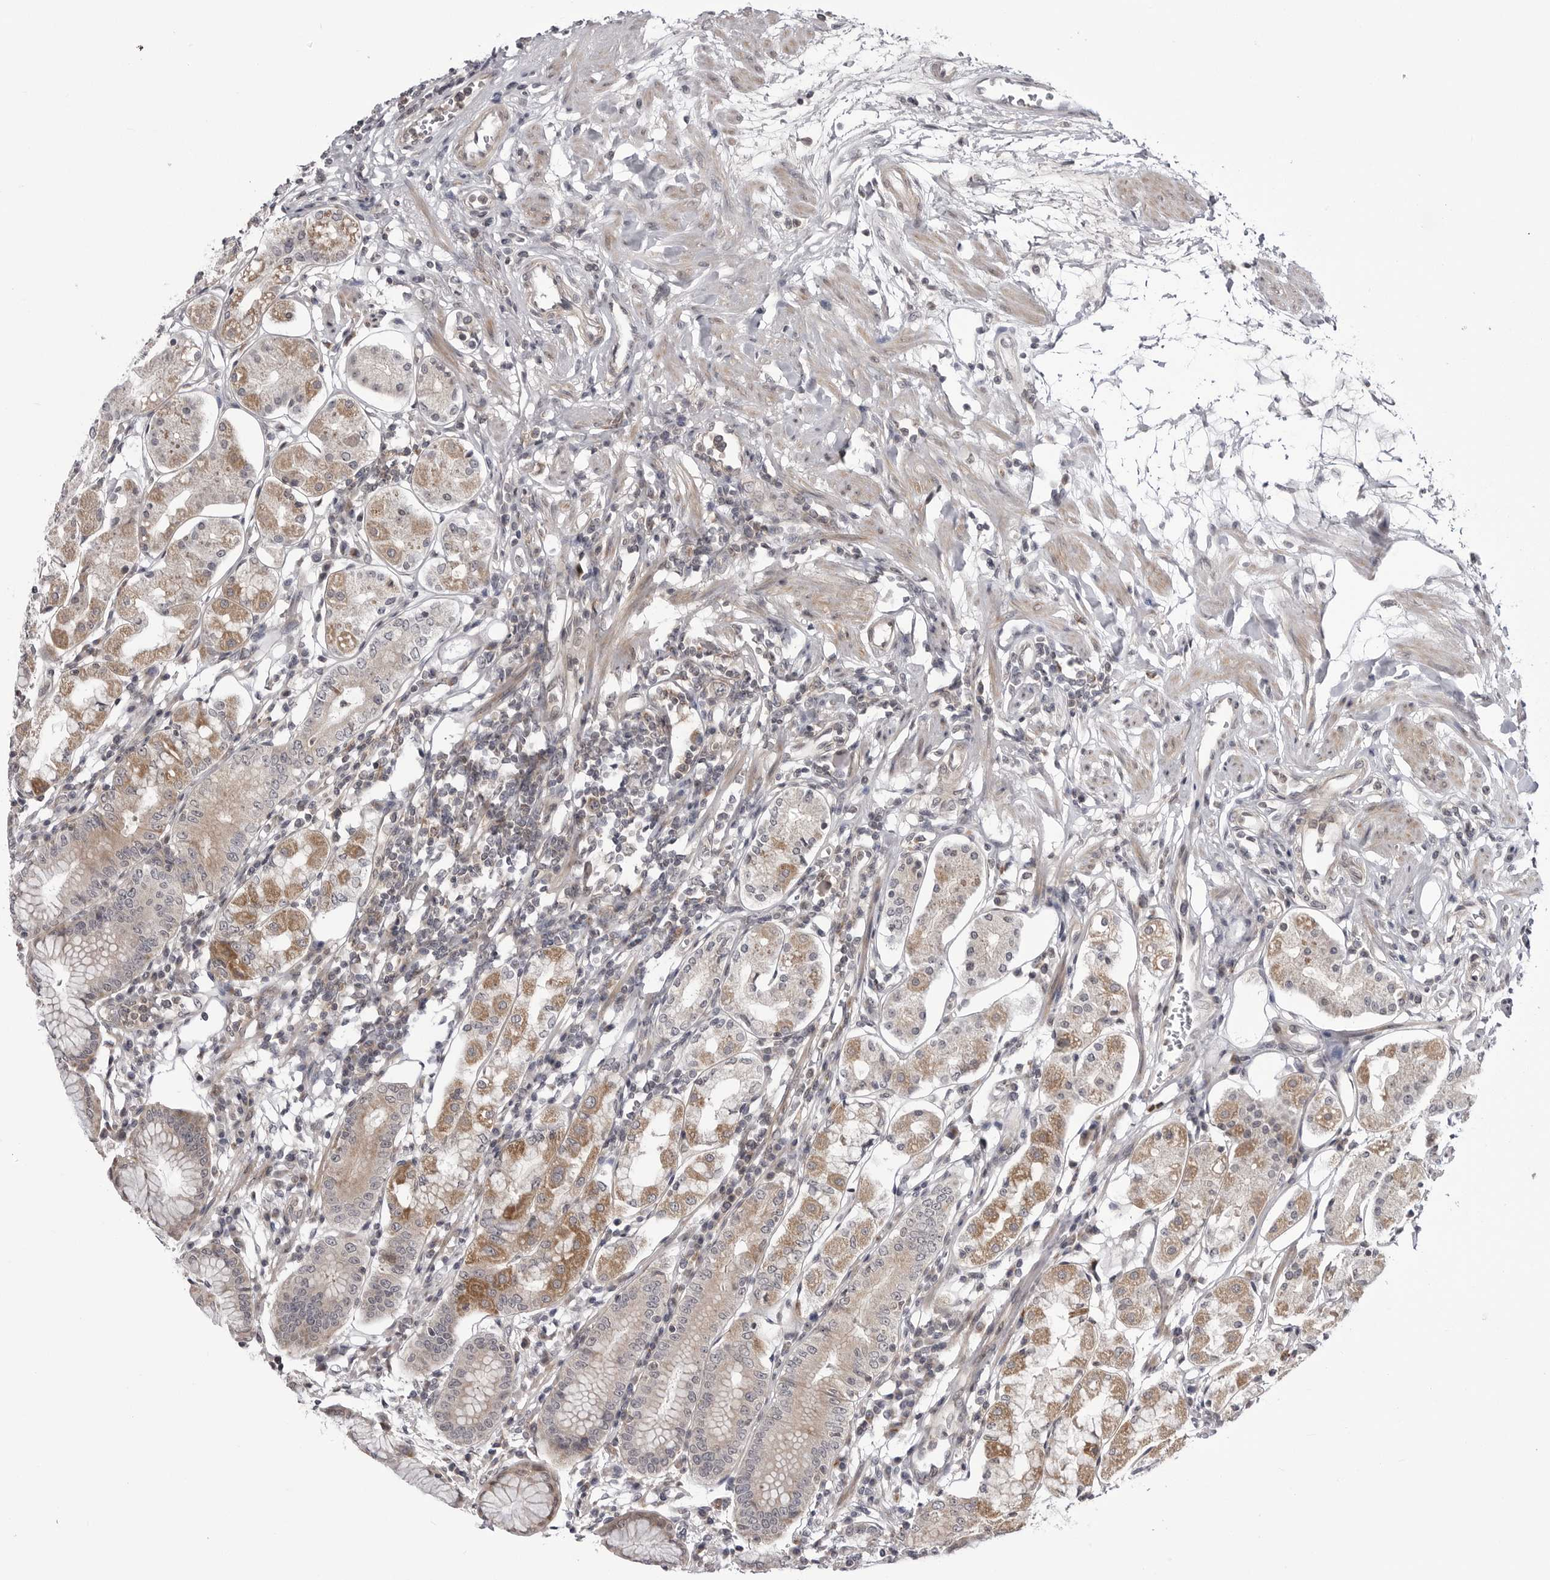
{"staining": {"intensity": "moderate", "quantity": "25%-75%", "location": "cytoplasmic/membranous"}, "tissue": "stomach", "cell_type": "Glandular cells", "image_type": "normal", "snomed": [{"axis": "morphology", "description": "Normal tissue, NOS"}, {"axis": "topography", "description": "Stomach"}, {"axis": "topography", "description": "Stomach, lower"}], "caption": "A medium amount of moderate cytoplasmic/membranous staining is seen in about 25%-75% of glandular cells in unremarkable stomach.", "gene": "CCDC18", "patient": {"sex": "female", "age": 56}}